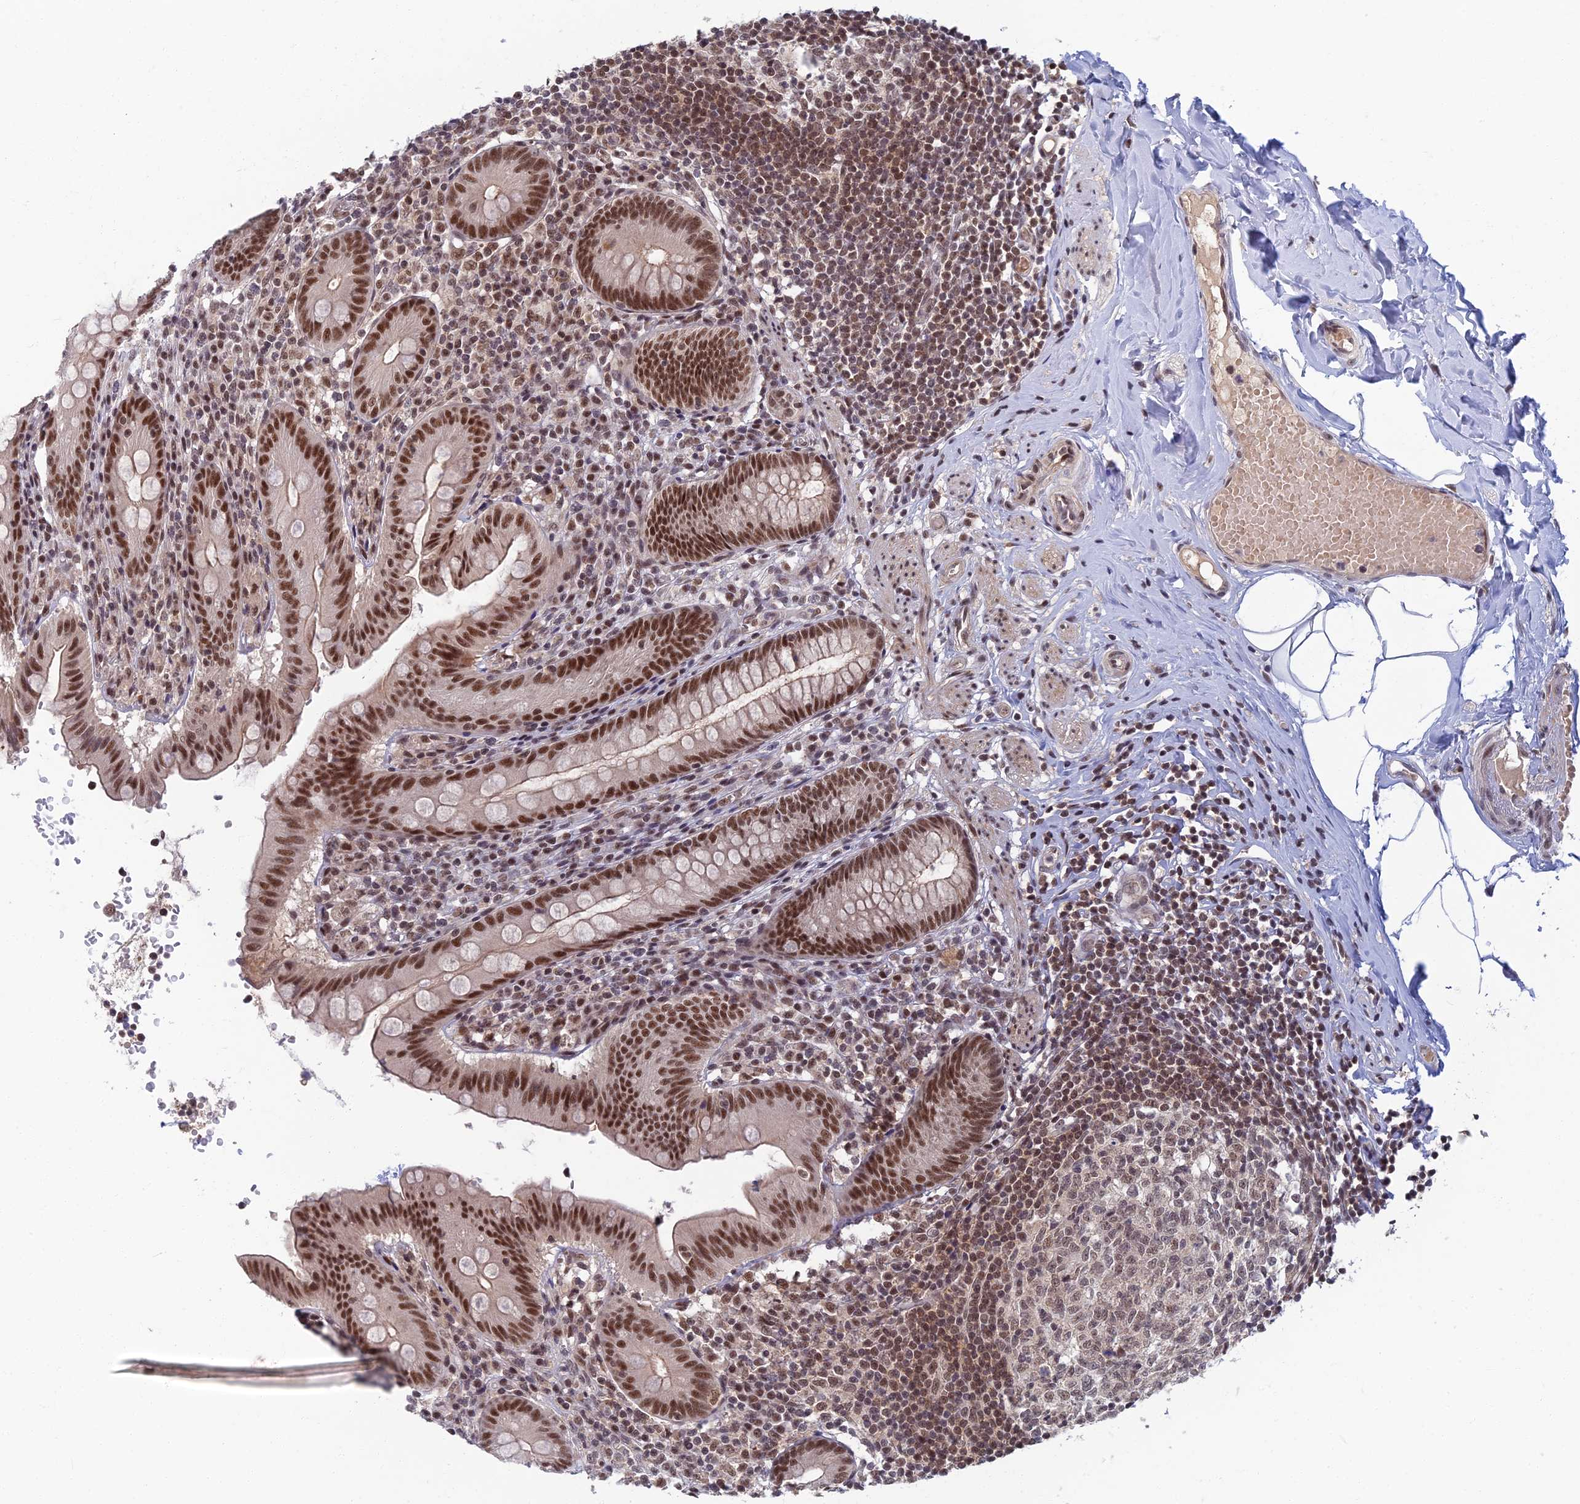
{"staining": {"intensity": "strong", "quantity": ">75%", "location": "cytoplasmic/membranous,nuclear"}, "tissue": "appendix", "cell_type": "Glandular cells", "image_type": "normal", "snomed": [{"axis": "morphology", "description": "Normal tissue, NOS"}, {"axis": "topography", "description": "Appendix"}], "caption": "DAB (3,3'-diaminobenzidine) immunohistochemical staining of benign human appendix exhibits strong cytoplasmic/membranous,nuclear protein expression in about >75% of glandular cells.", "gene": "TCEA2", "patient": {"sex": "male", "age": 55}}